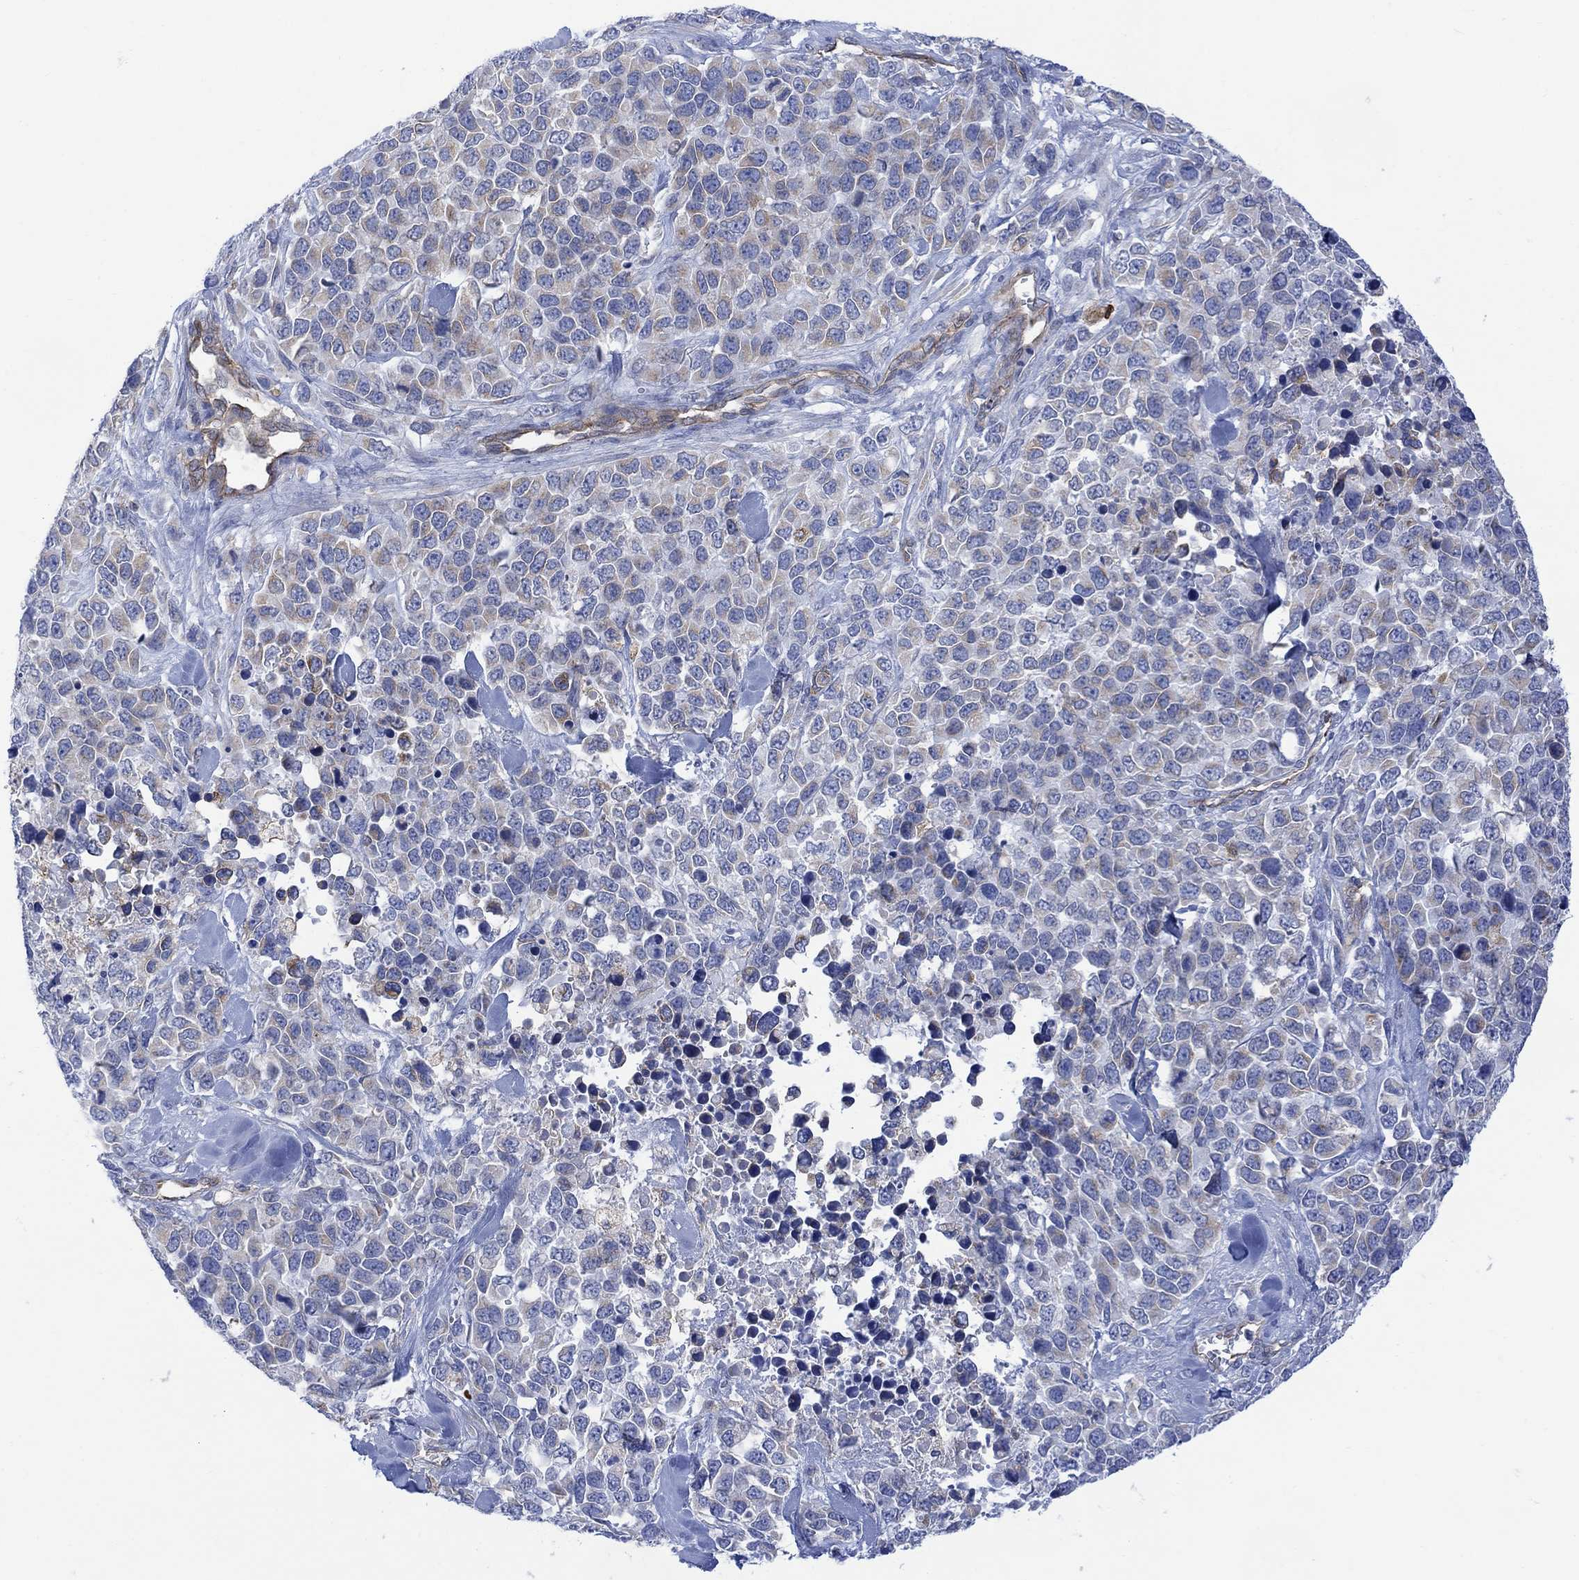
{"staining": {"intensity": "weak", "quantity": "25%-75%", "location": "cytoplasmic/membranous"}, "tissue": "melanoma", "cell_type": "Tumor cells", "image_type": "cancer", "snomed": [{"axis": "morphology", "description": "Malignant melanoma, Metastatic site"}, {"axis": "topography", "description": "Skin"}], "caption": "Immunohistochemistry (IHC) image of neoplastic tissue: human malignant melanoma (metastatic site) stained using immunohistochemistry (IHC) exhibits low levels of weak protein expression localized specifically in the cytoplasmic/membranous of tumor cells, appearing as a cytoplasmic/membranous brown color.", "gene": "GBP5", "patient": {"sex": "male", "age": 84}}